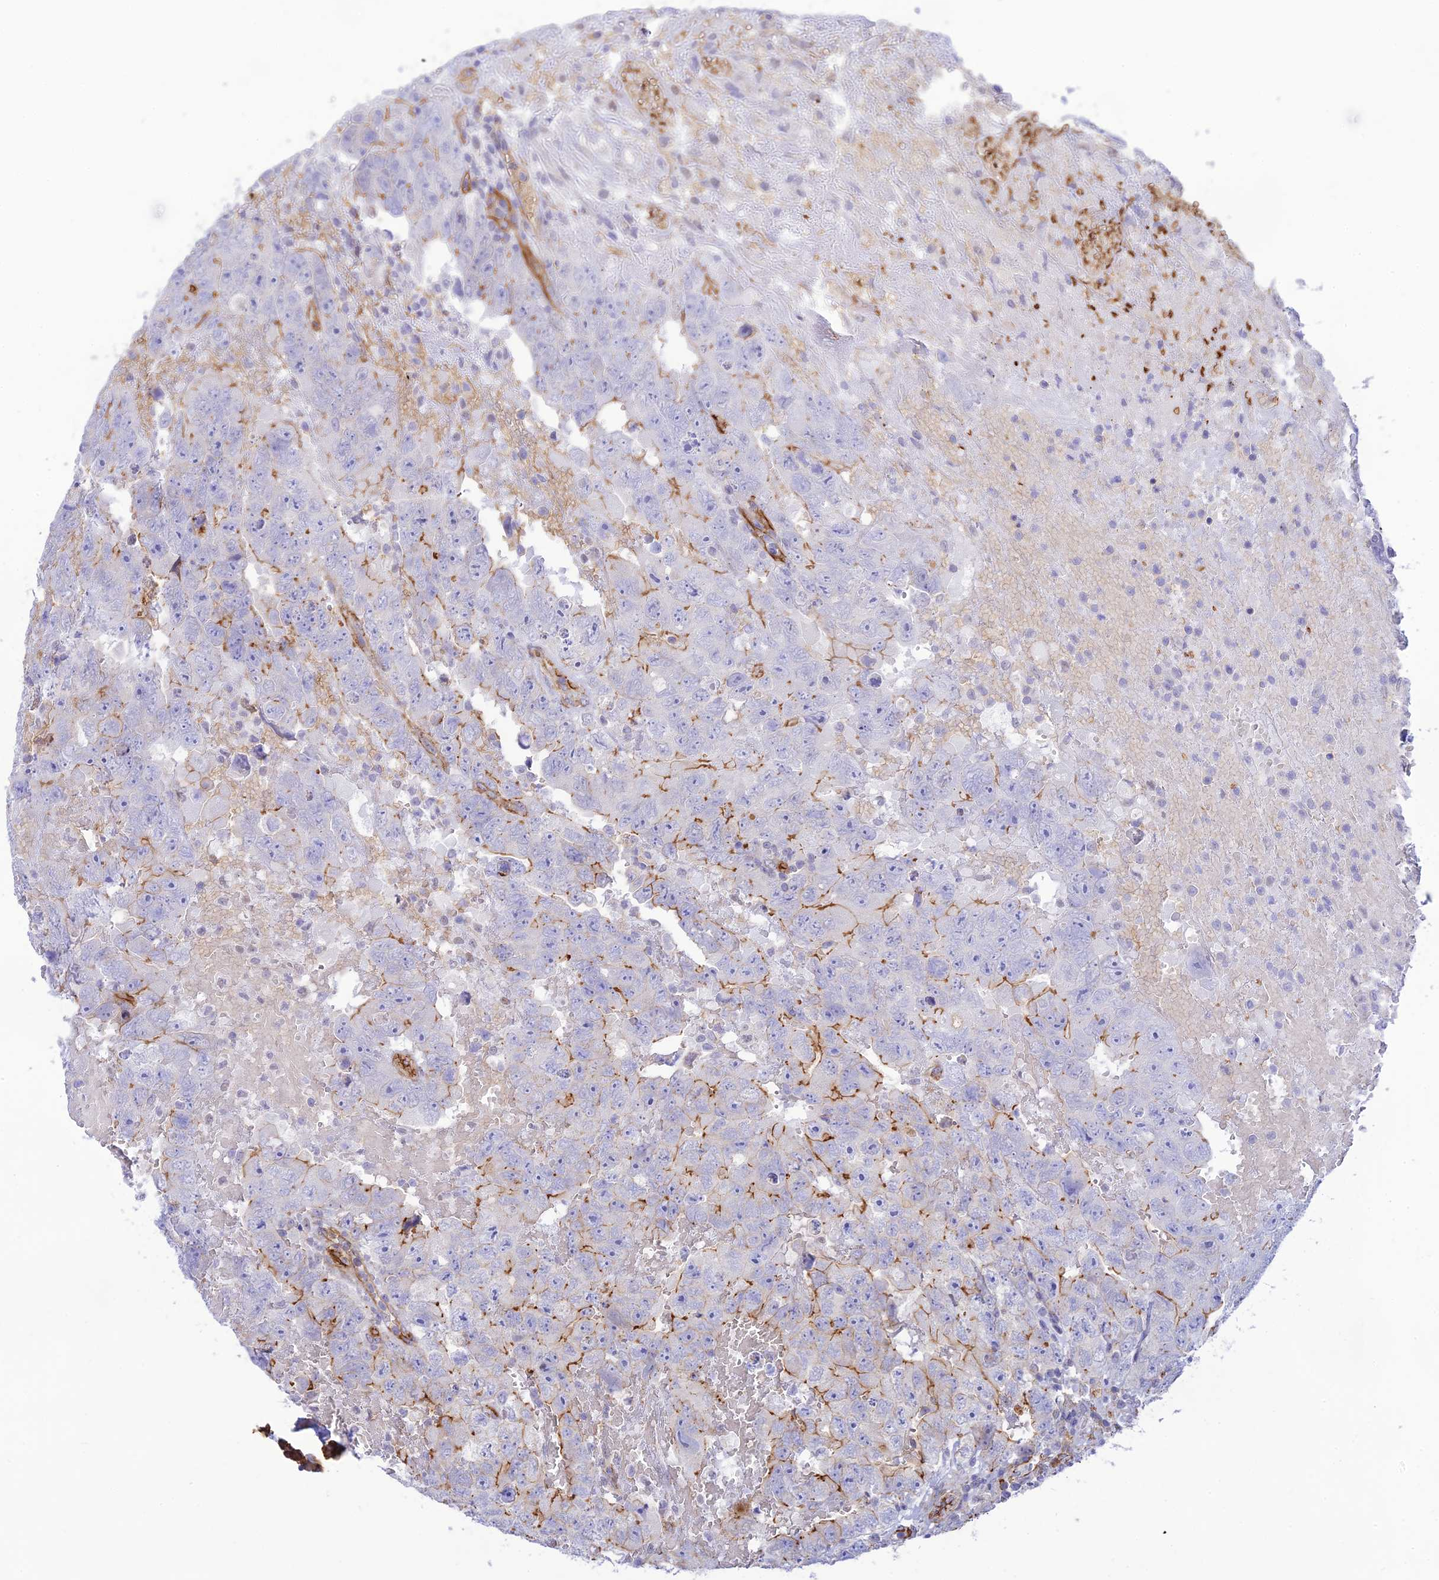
{"staining": {"intensity": "moderate", "quantity": "<25%", "location": "cytoplasmic/membranous"}, "tissue": "testis cancer", "cell_type": "Tumor cells", "image_type": "cancer", "snomed": [{"axis": "morphology", "description": "Carcinoma, Embryonal, NOS"}, {"axis": "topography", "description": "Testis"}], "caption": "IHC of testis cancer reveals low levels of moderate cytoplasmic/membranous expression in about <25% of tumor cells.", "gene": "YPEL5", "patient": {"sex": "male", "age": 45}}